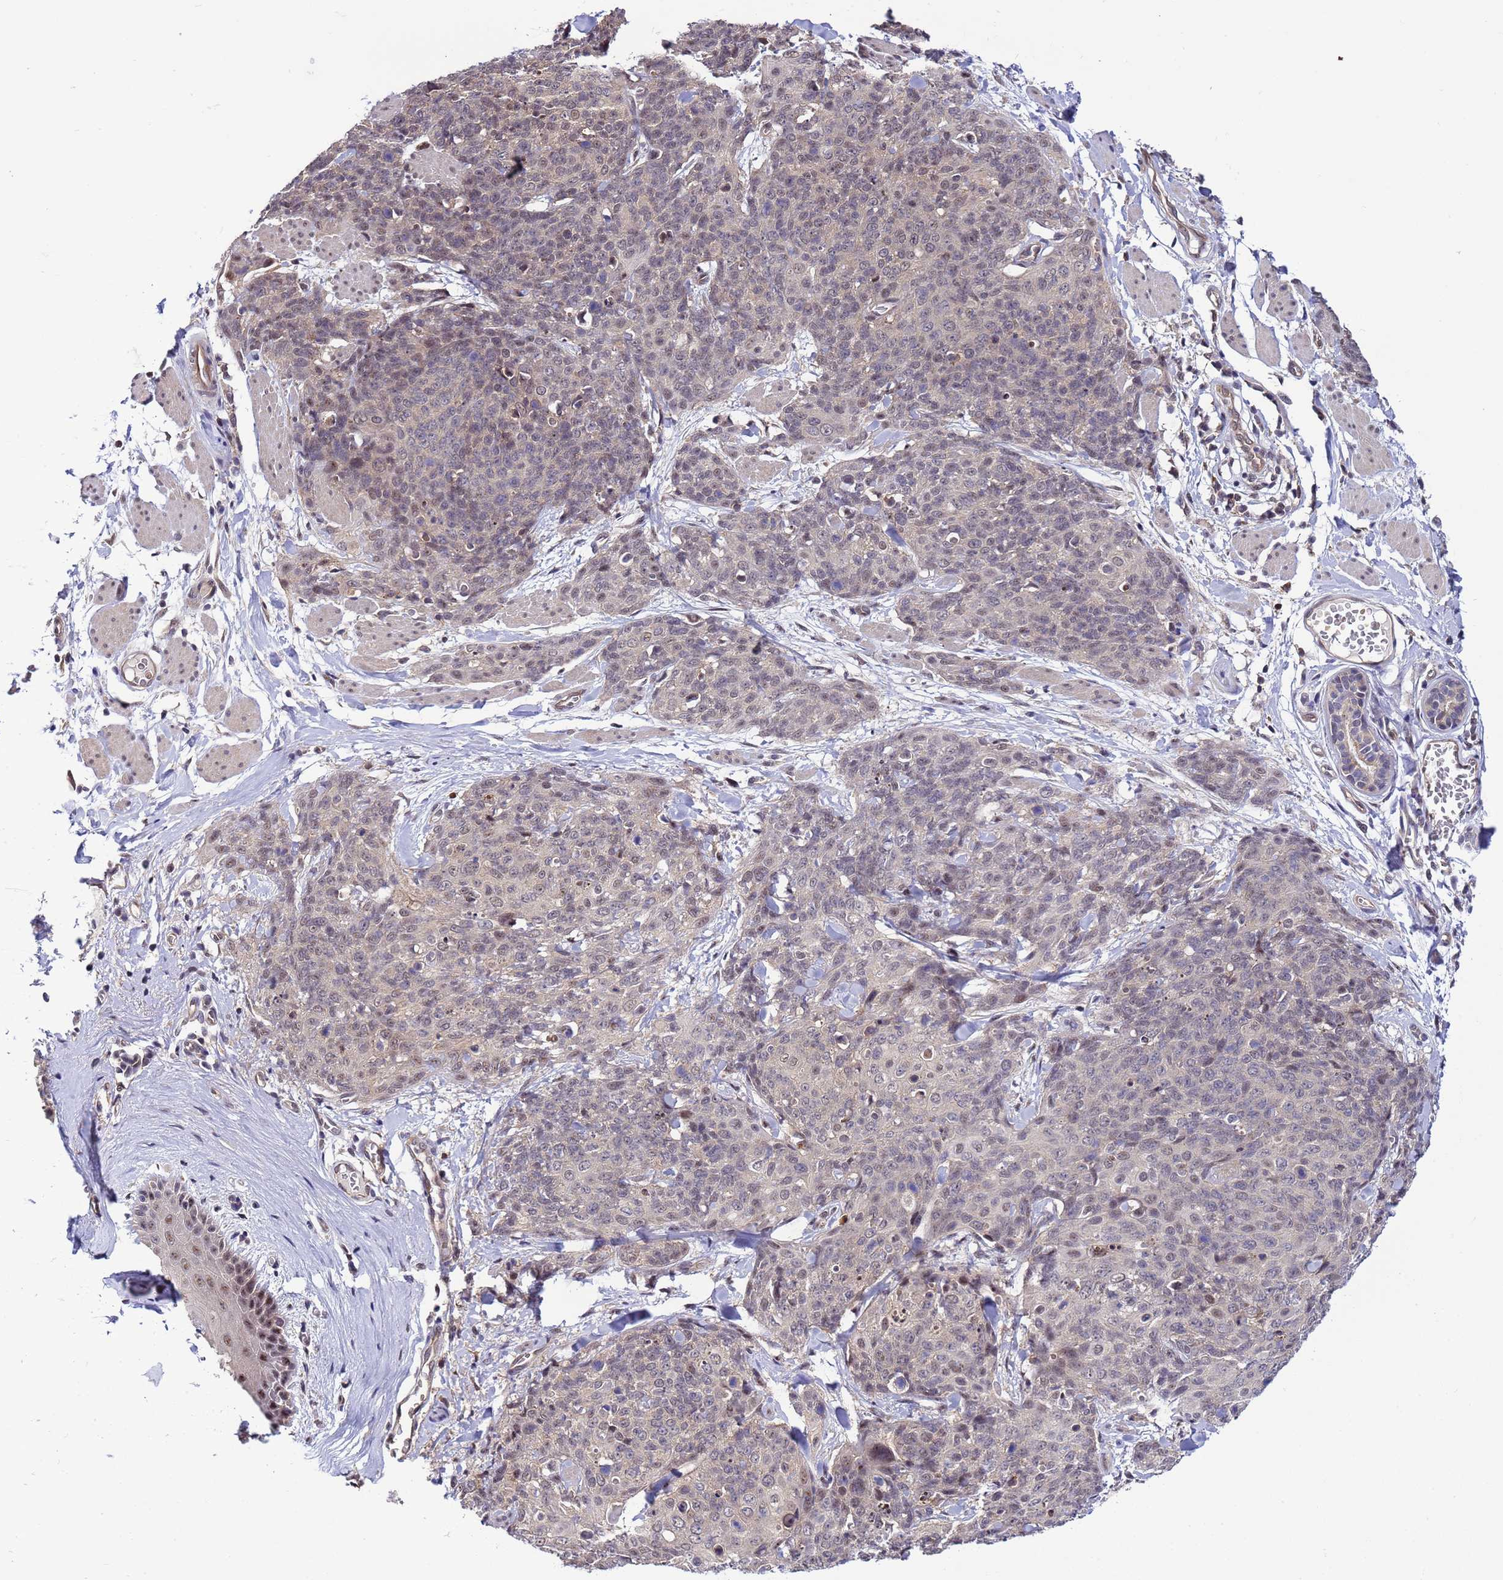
{"staining": {"intensity": "weak", "quantity": "<25%", "location": "nuclear"}, "tissue": "skin cancer", "cell_type": "Tumor cells", "image_type": "cancer", "snomed": [{"axis": "morphology", "description": "Squamous cell carcinoma, NOS"}, {"axis": "topography", "description": "Skin"}, {"axis": "topography", "description": "Vulva"}], "caption": "An image of skin cancer (squamous cell carcinoma) stained for a protein shows no brown staining in tumor cells.", "gene": "GEN1", "patient": {"sex": "female", "age": 85}}